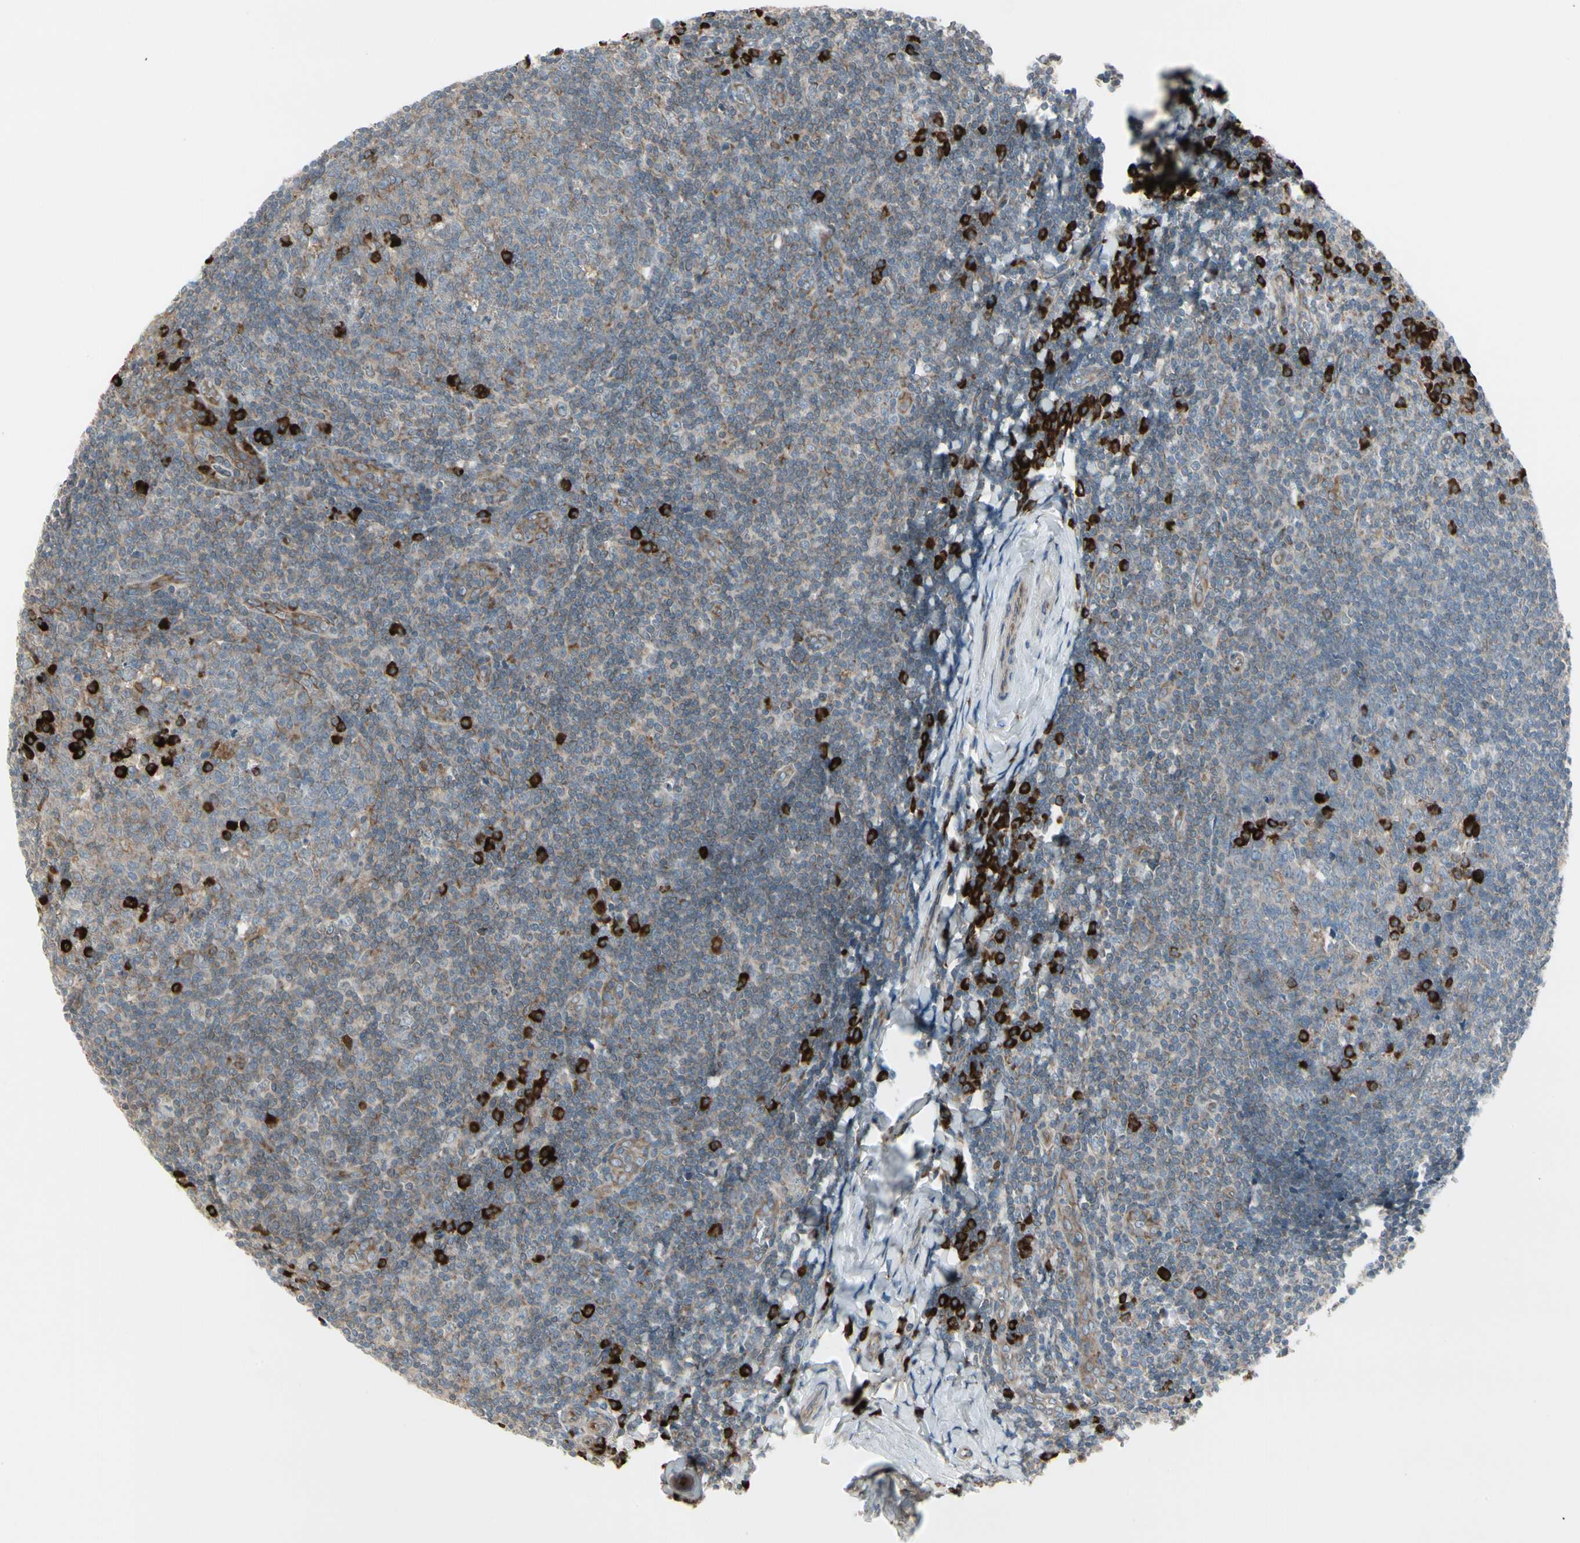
{"staining": {"intensity": "weak", "quantity": "<25%", "location": "cytoplasmic/membranous"}, "tissue": "tonsil", "cell_type": "Germinal center cells", "image_type": "normal", "snomed": [{"axis": "morphology", "description": "Normal tissue, NOS"}, {"axis": "topography", "description": "Tonsil"}], "caption": "A histopathology image of tonsil stained for a protein displays no brown staining in germinal center cells.", "gene": "FNDC3A", "patient": {"sex": "male", "age": 31}}